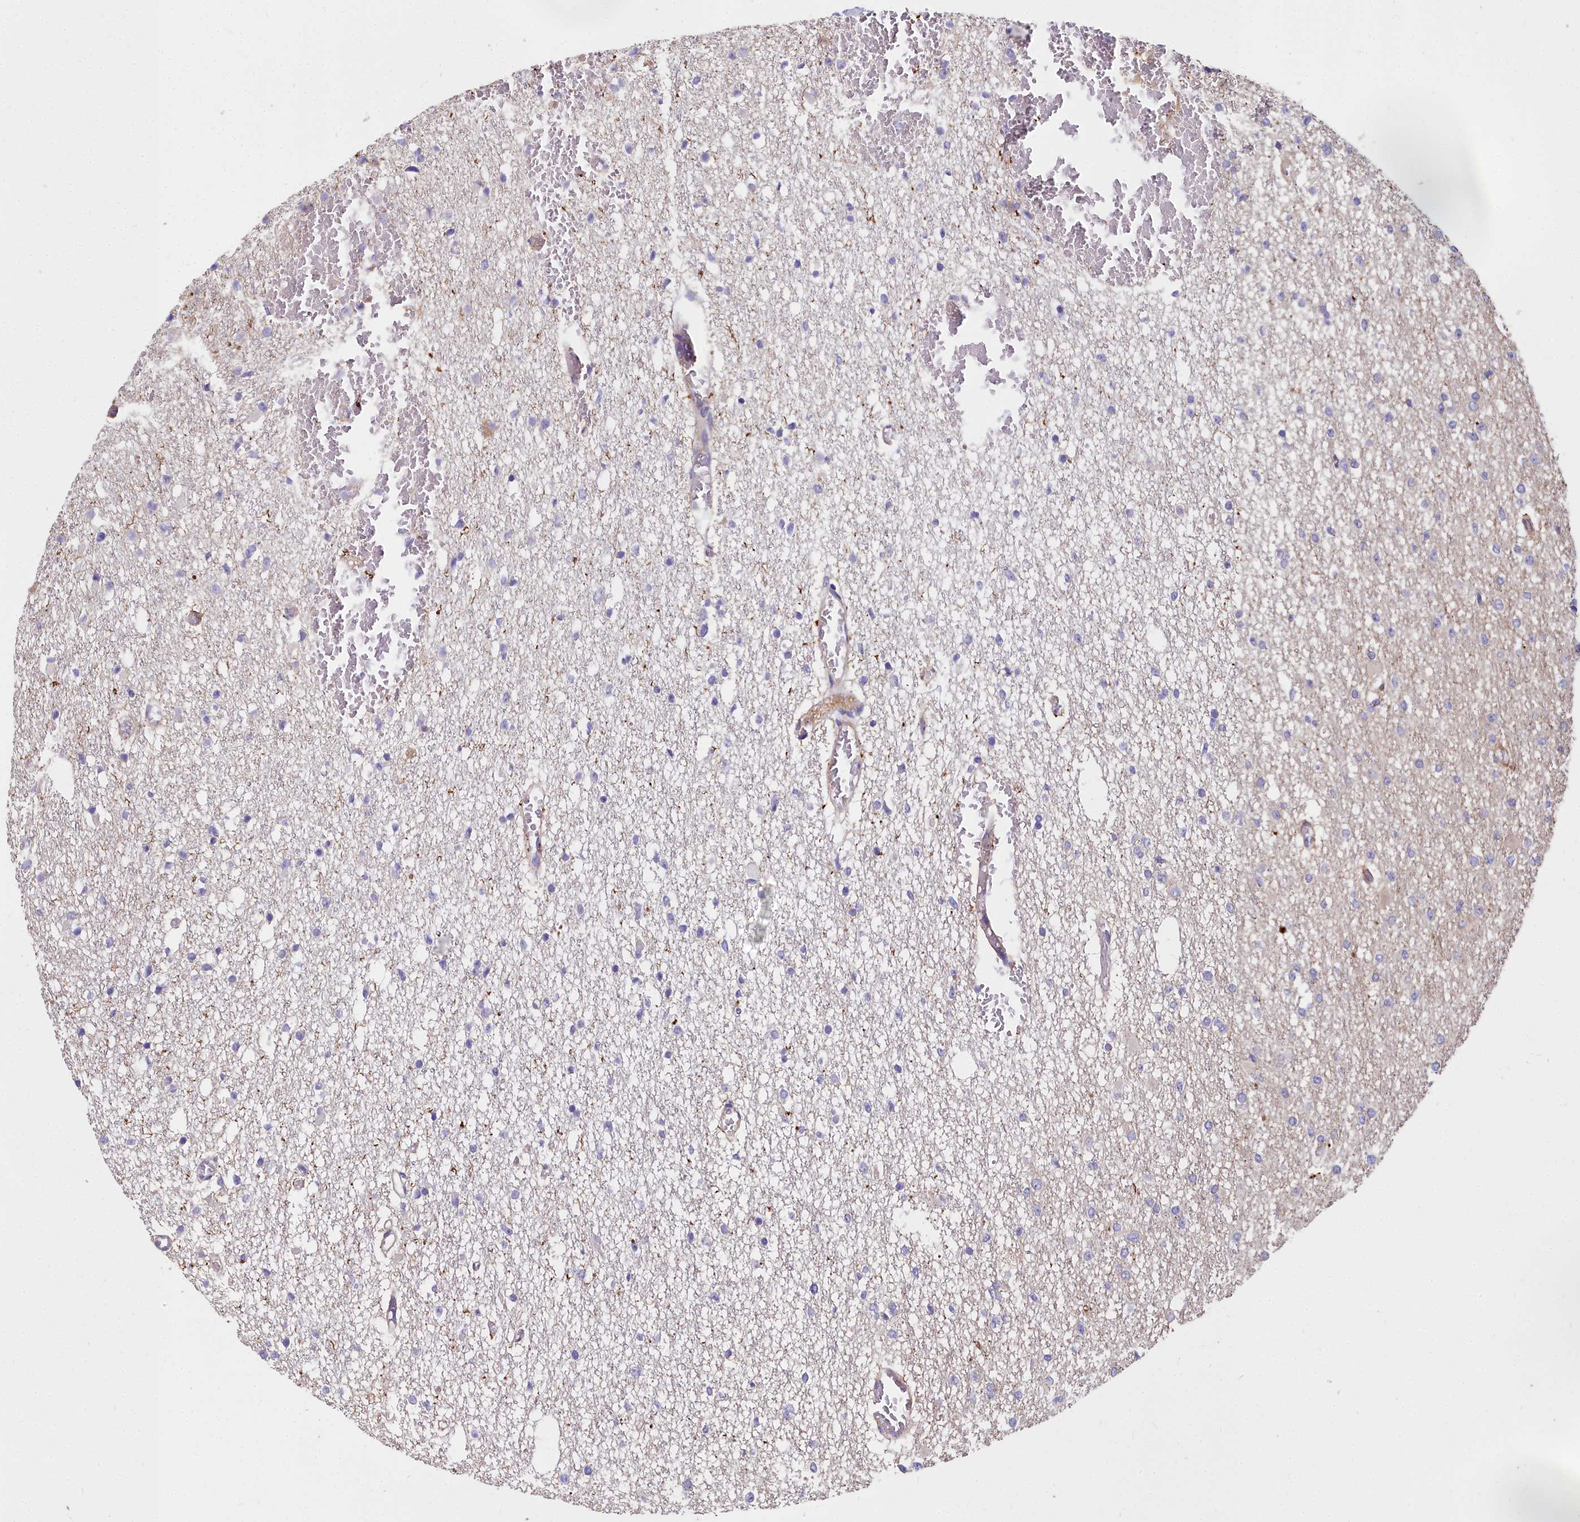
{"staining": {"intensity": "negative", "quantity": "none", "location": "none"}, "tissue": "glioma", "cell_type": "Tumor cells", "image_type": "cancer", "snomed": [{"axis": "morphology", "description": "Glioma, malignant, Low grade"}, {"axis": "topography", "description": "Brain"}], "caption": "IHC of glioma displays no staining in tumor cells.", "gene": "DCTN3", "patient": {"sex": "female", "age": 22}}